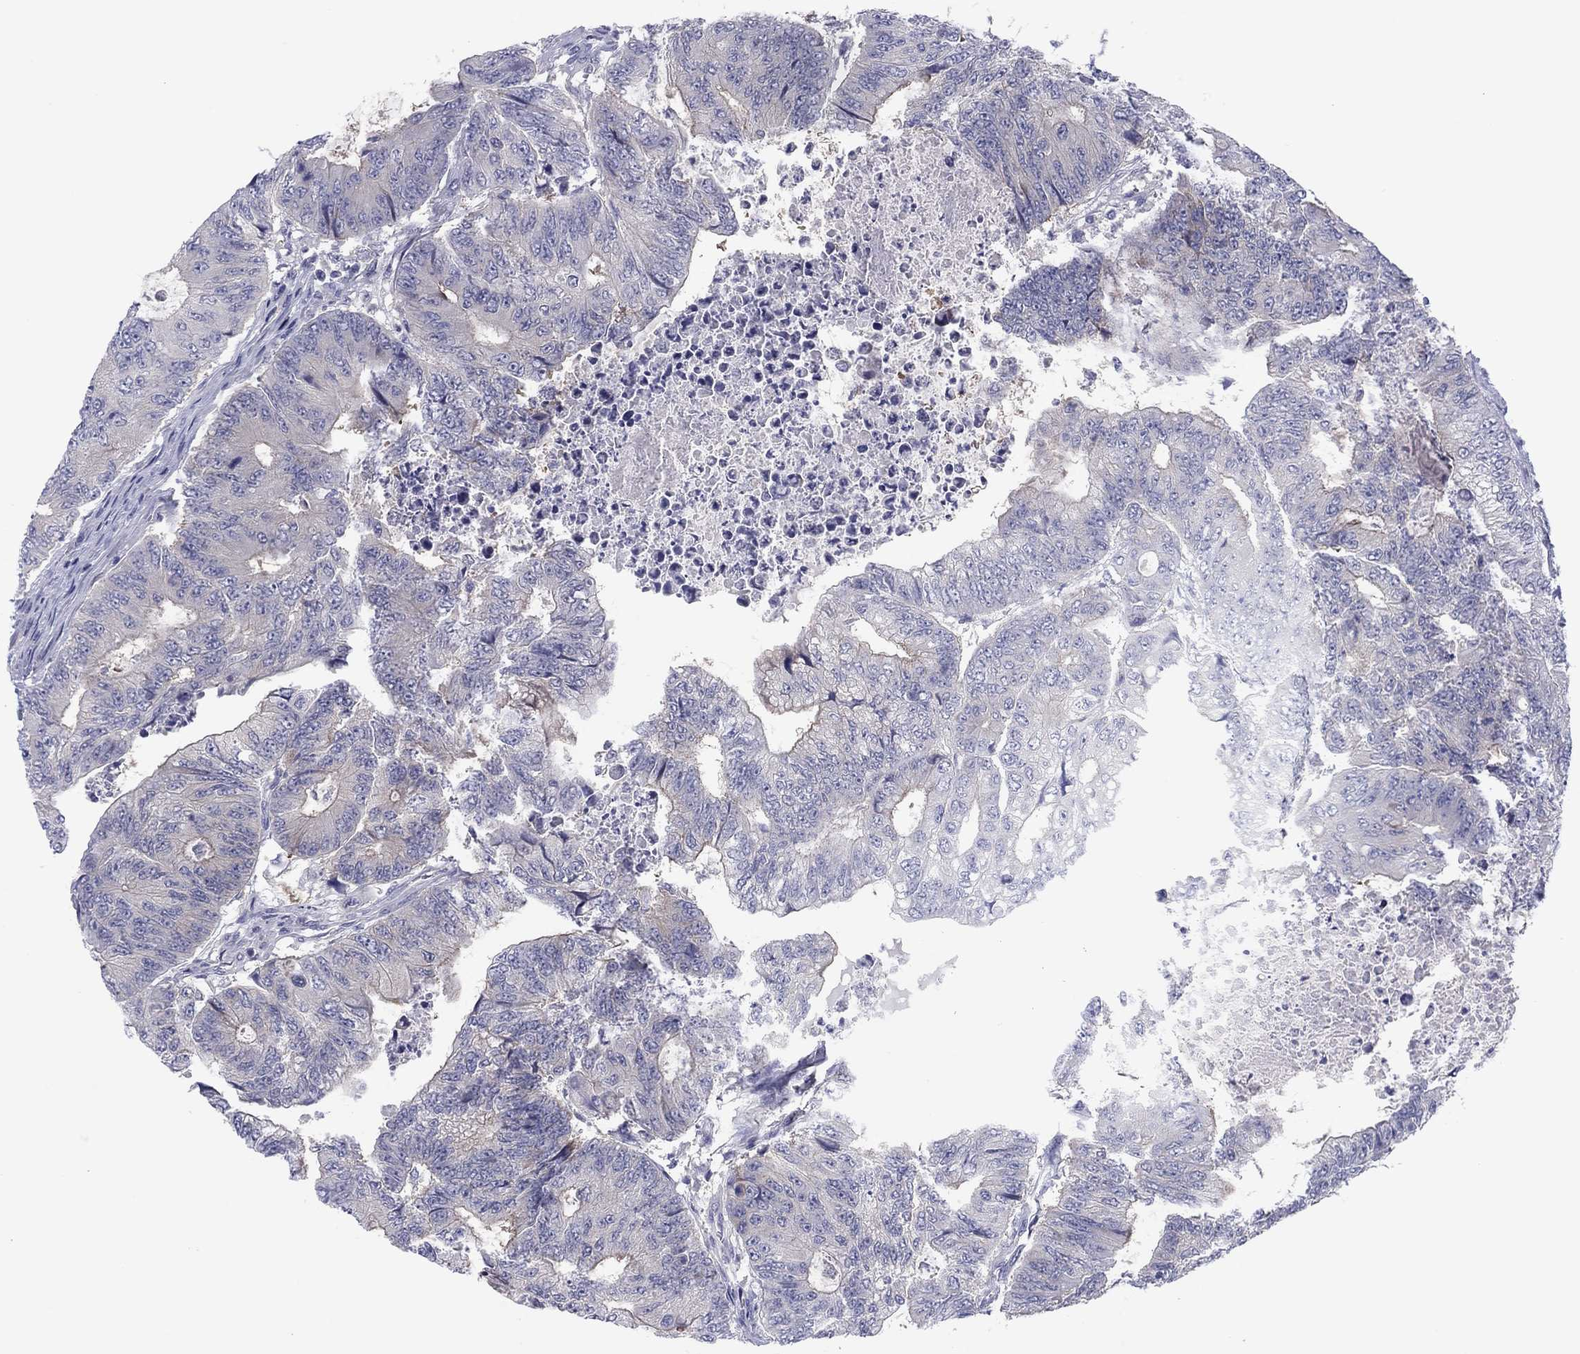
{"staining": {"intensity": "negative", "quantity": "none", "location": "none"}, "tissue": "colorectal cancer", "cell_type": "Tumor cells", "image_type": "cancer", "snomed": [{"axis": "morphology", "description": "Adenocarcinoma, NOS"}, {"axis": "topography", "description": "Colon"}], "caption": "High power microscopy image of an immunohistochemistry photomicrograph of colorectal cancer, revealing no significant positivity in tumor cells.", "gene": "CACNA1A", "patient": {"sex": "female", "age": 48}}